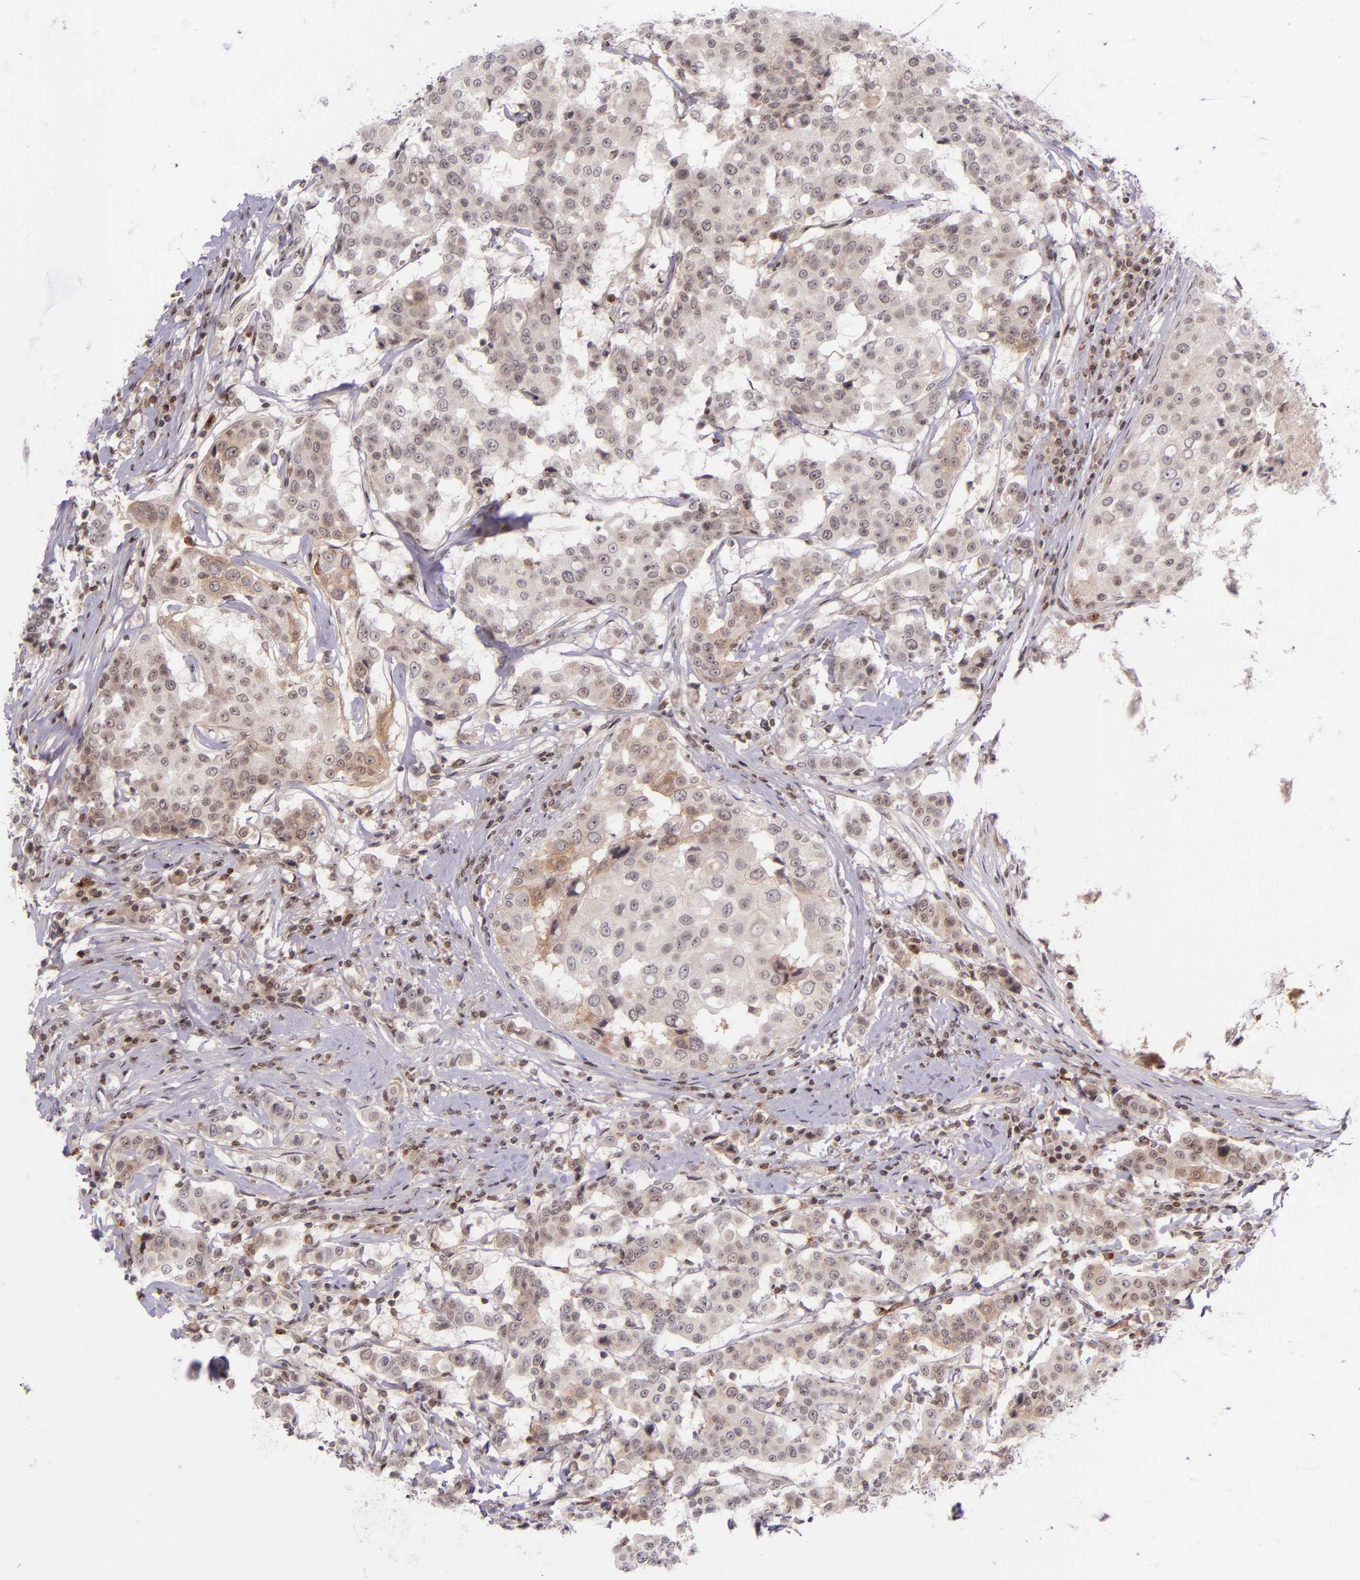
{"staining": {"intensity": "weak", "quantity": ">75%", "location": "cytoplasmic/membranous"}, "tissue": "breast cancer", "cell_type": "Tumor cells", "image_type": "cancer", "snomed": [{"axis": "morphology", "description": "Duct carcinoma"}, {"axis": "topography", "description": "Breast"}], "caption": "Immunohistochemistry (IHC) image of human breast cancer (infiltrating ductal carcinoma) stained for a protein (brown), which reveals low levels of weak cytoplasmic/membranous staining in about >75% of tumor cells.", "gene": "SELL", "patient": {"sex": "female", "age": 27}}